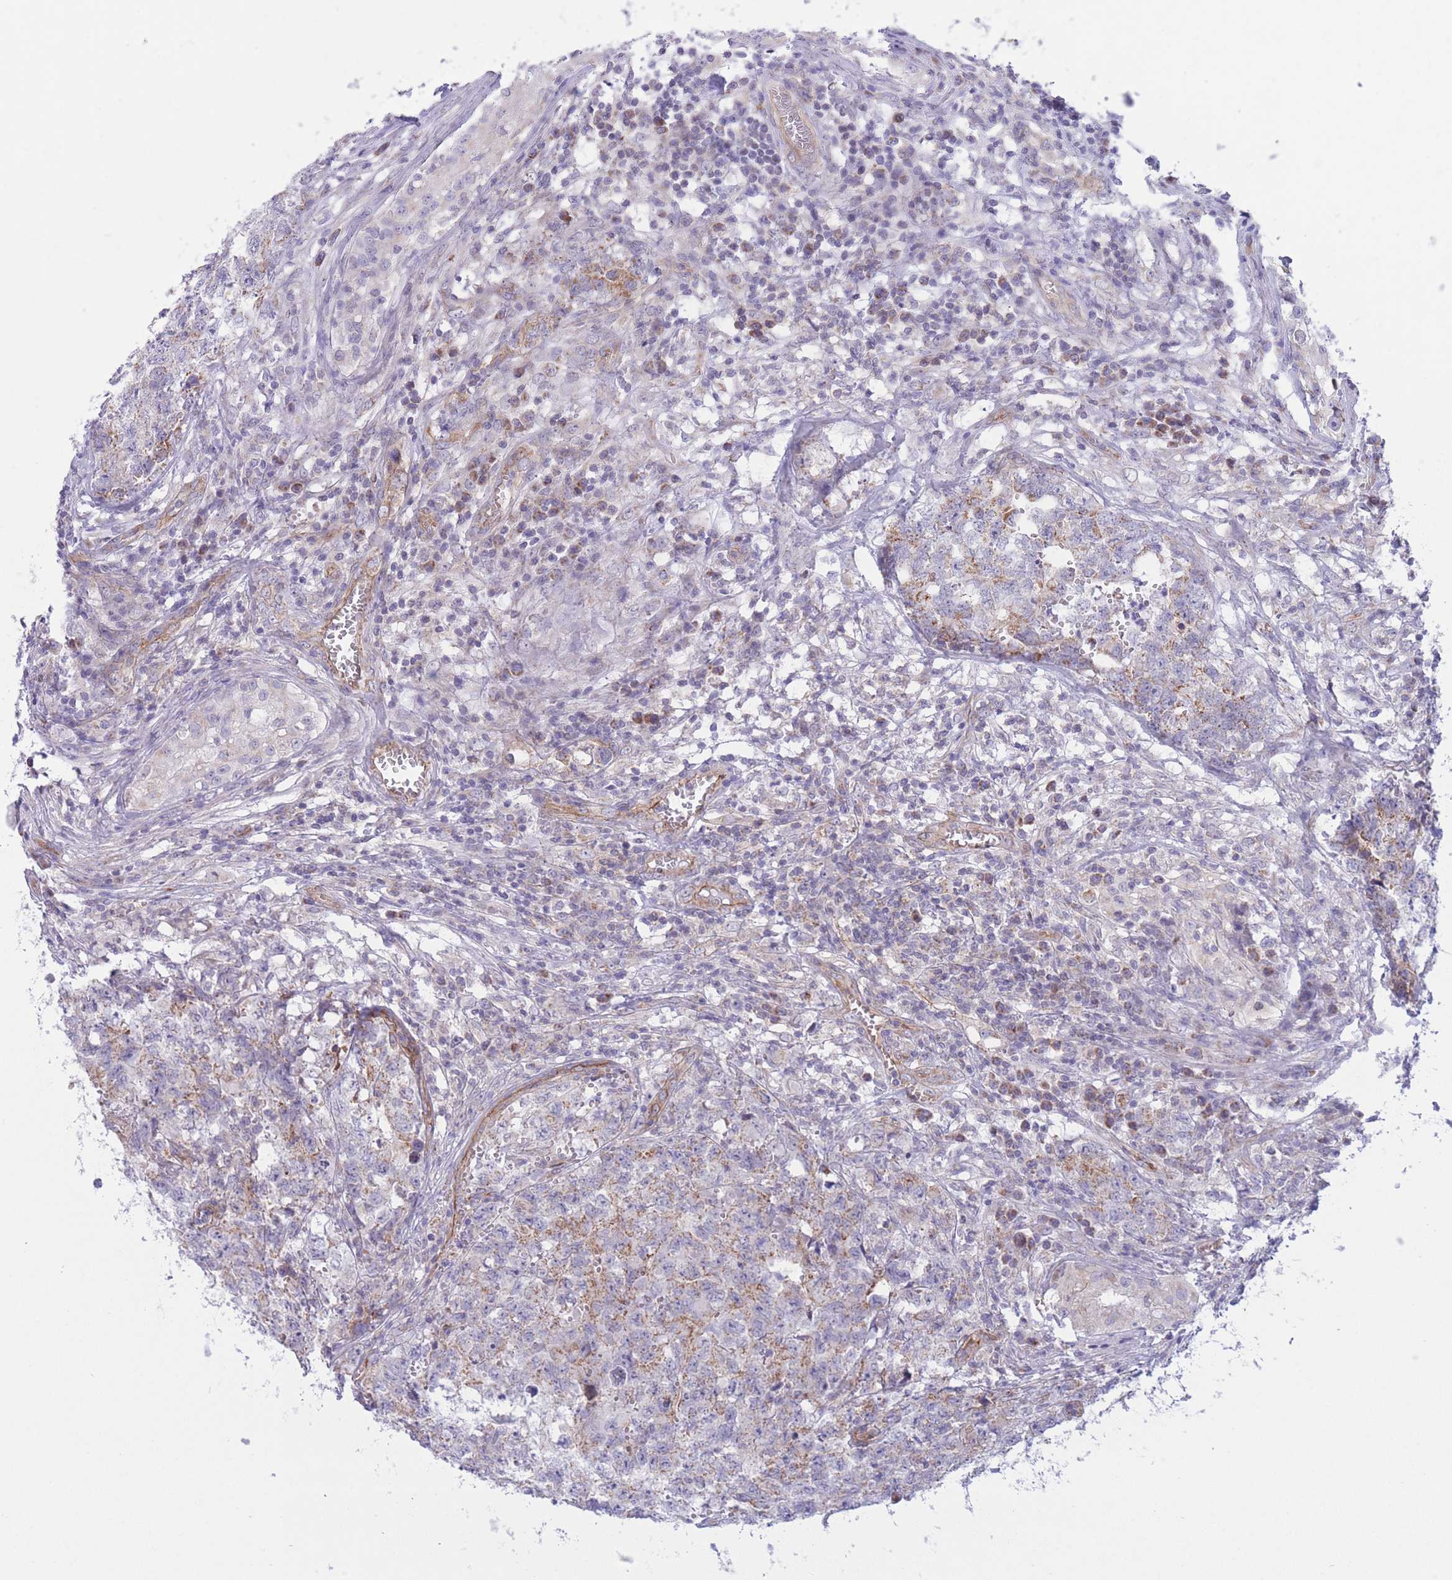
{"staining": {"intensity": "weak", "quantity": "25%-75%", "location": "cytoplasmic/membranous"}, "tissue": "testis cancer", "cell_type": "Tumor cells", "image_type": "cancer", "snomed": [{"axis": "morphology", "description": "Carcinoma, Embryonal, NOS"}, {"axis": "topography", "description": "Testis"}], "caption": "This micrograph exhibits IHC staining of human embryonal carcinoma (testis), with low weak cytoplasmic/membranous expression in approximately 25%-75% of tumor cells.", "gene": "MRPS31", "patient": {"sex": "male", "age": 31}}